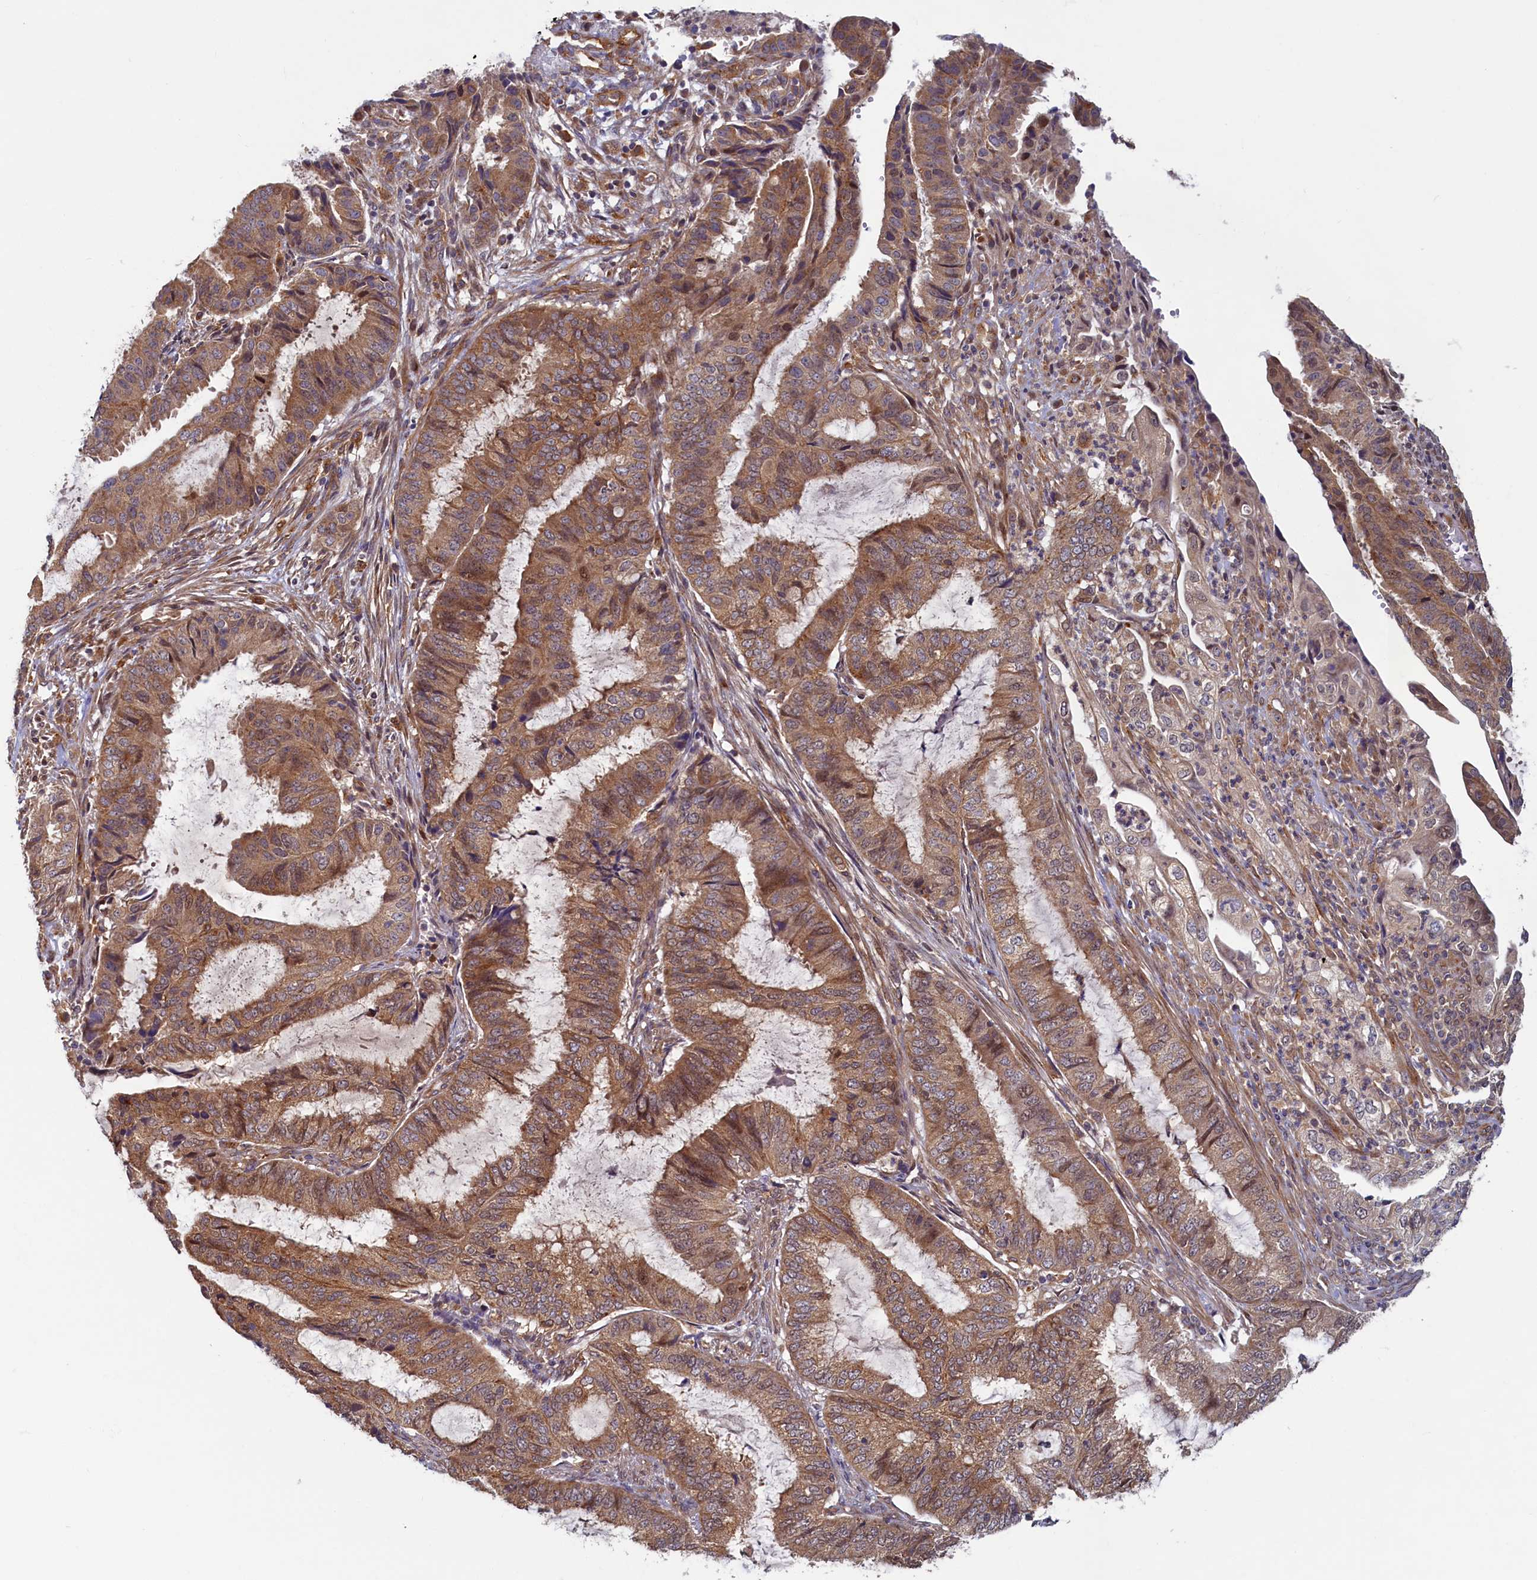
{"staining": {"intensity": "moderate", "quantity": ">75%", "location": "cytoplasmic/membranous"}, "tissue": "endometrial cancer", "cell_type": "Tumor cells", "image_type": "cancer", "snomed": [{"axis": "morphology", "description": "Adenocarcinoma, NOS"}, {"axis": "topography", "description": "Endometrium"}], "caption": "A histopathology image of human endometrial cancer stained for a protein displays moderate cytoplasmic/membranous brown staining in tumor cells.", "gene": "STX12", "patient": {"sex": "female", "age": 51}}